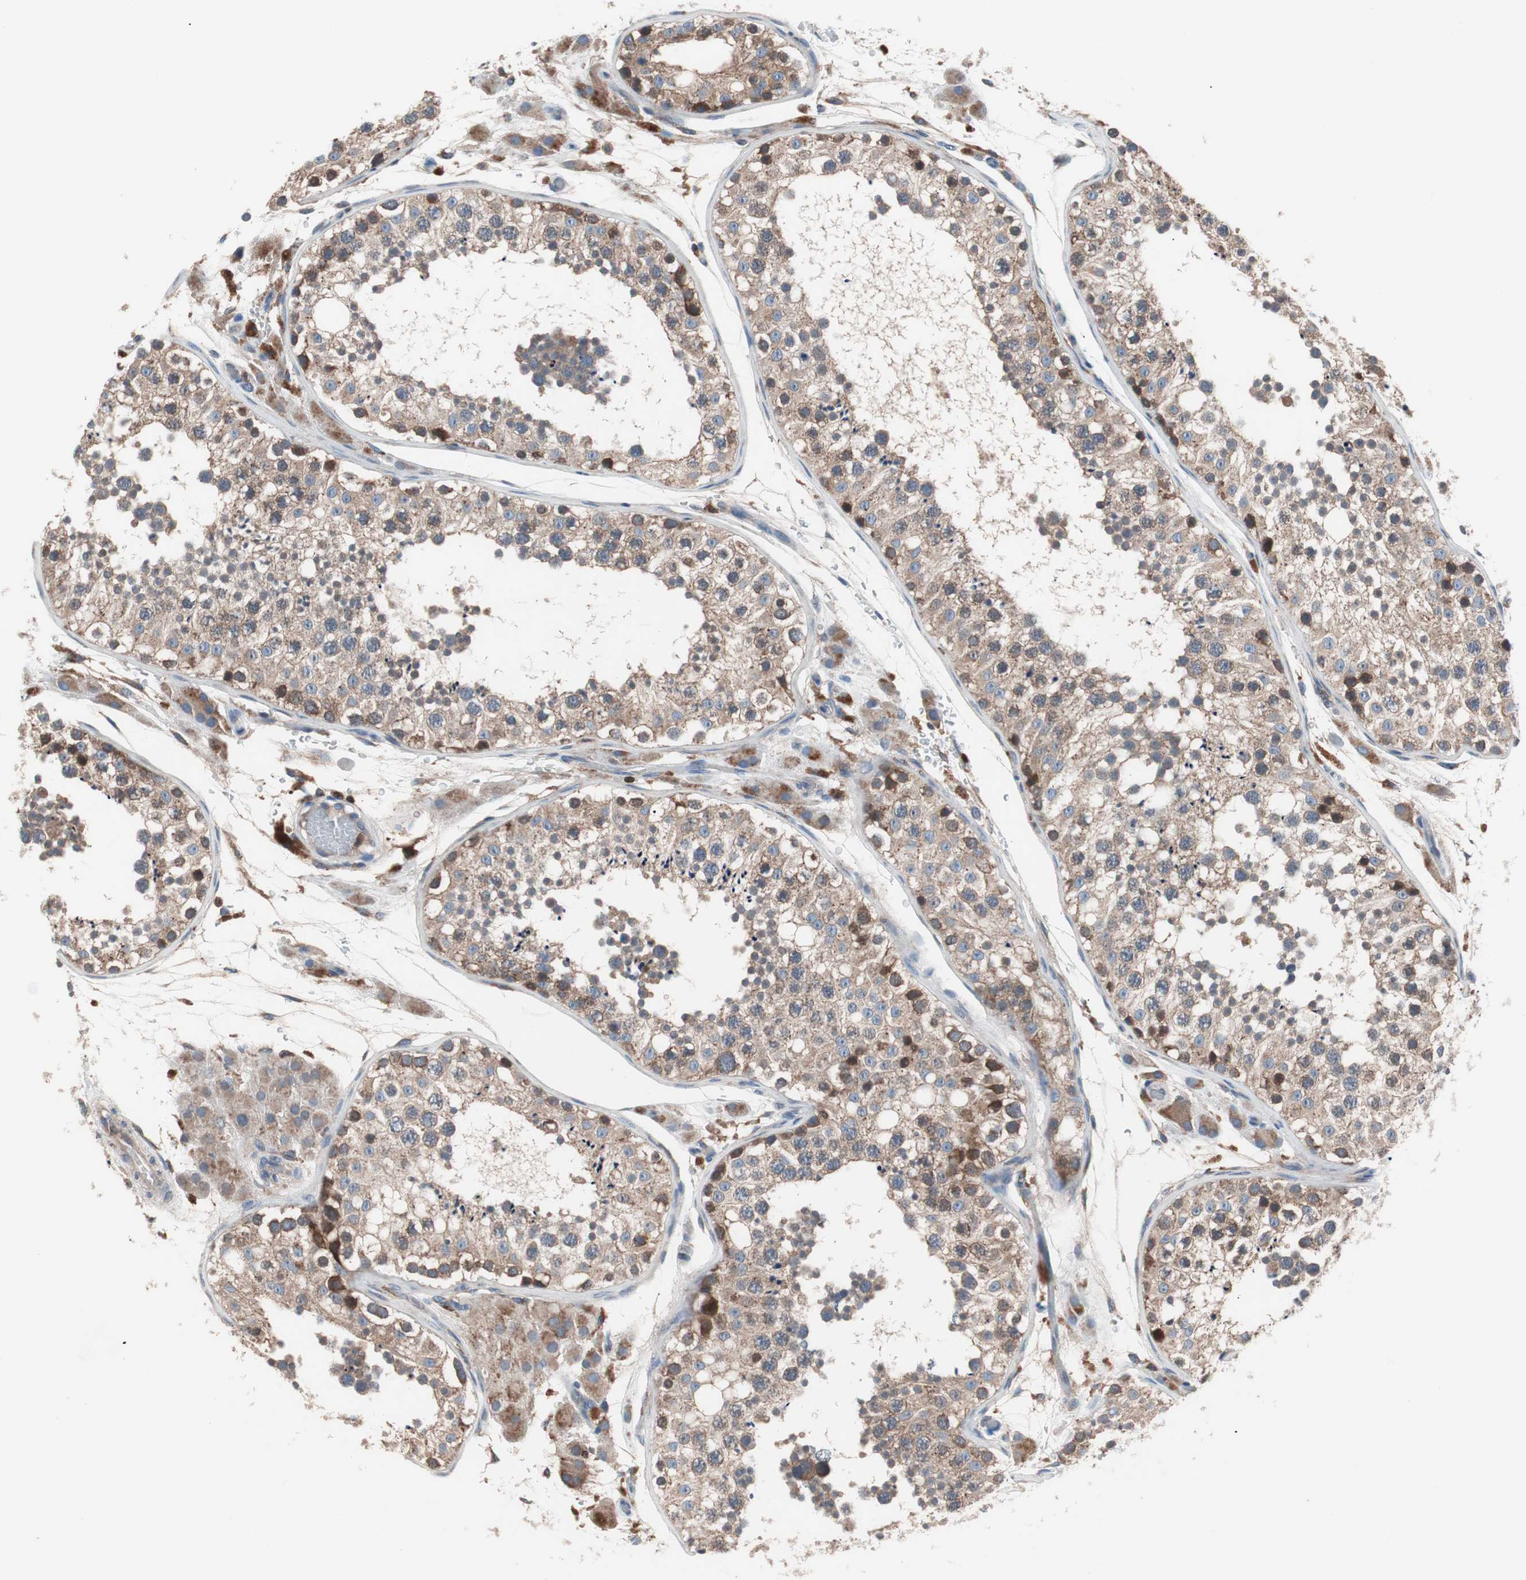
{"staining": {"intensity": "moderate", "quantity": ">75%", "location": "cytoplasmic/membranous"}, "tissue": "testis", "cell_type": "Cells in seminiferous ducts", "image_type": "normal", "snomed": [{"axis": "morphology", "description": "Normal tissue, NOS"}, {"axis": "topography", "description": "Testis"}], "caption": "Human testis stained for a protein (brown) exhibits moderate cytoplasmic/membranous positive staining in approximately >75% of cells in seminiferous ducts.", "gene": "PIK3R1", "patient": {"sex": "male", "age": 26}}